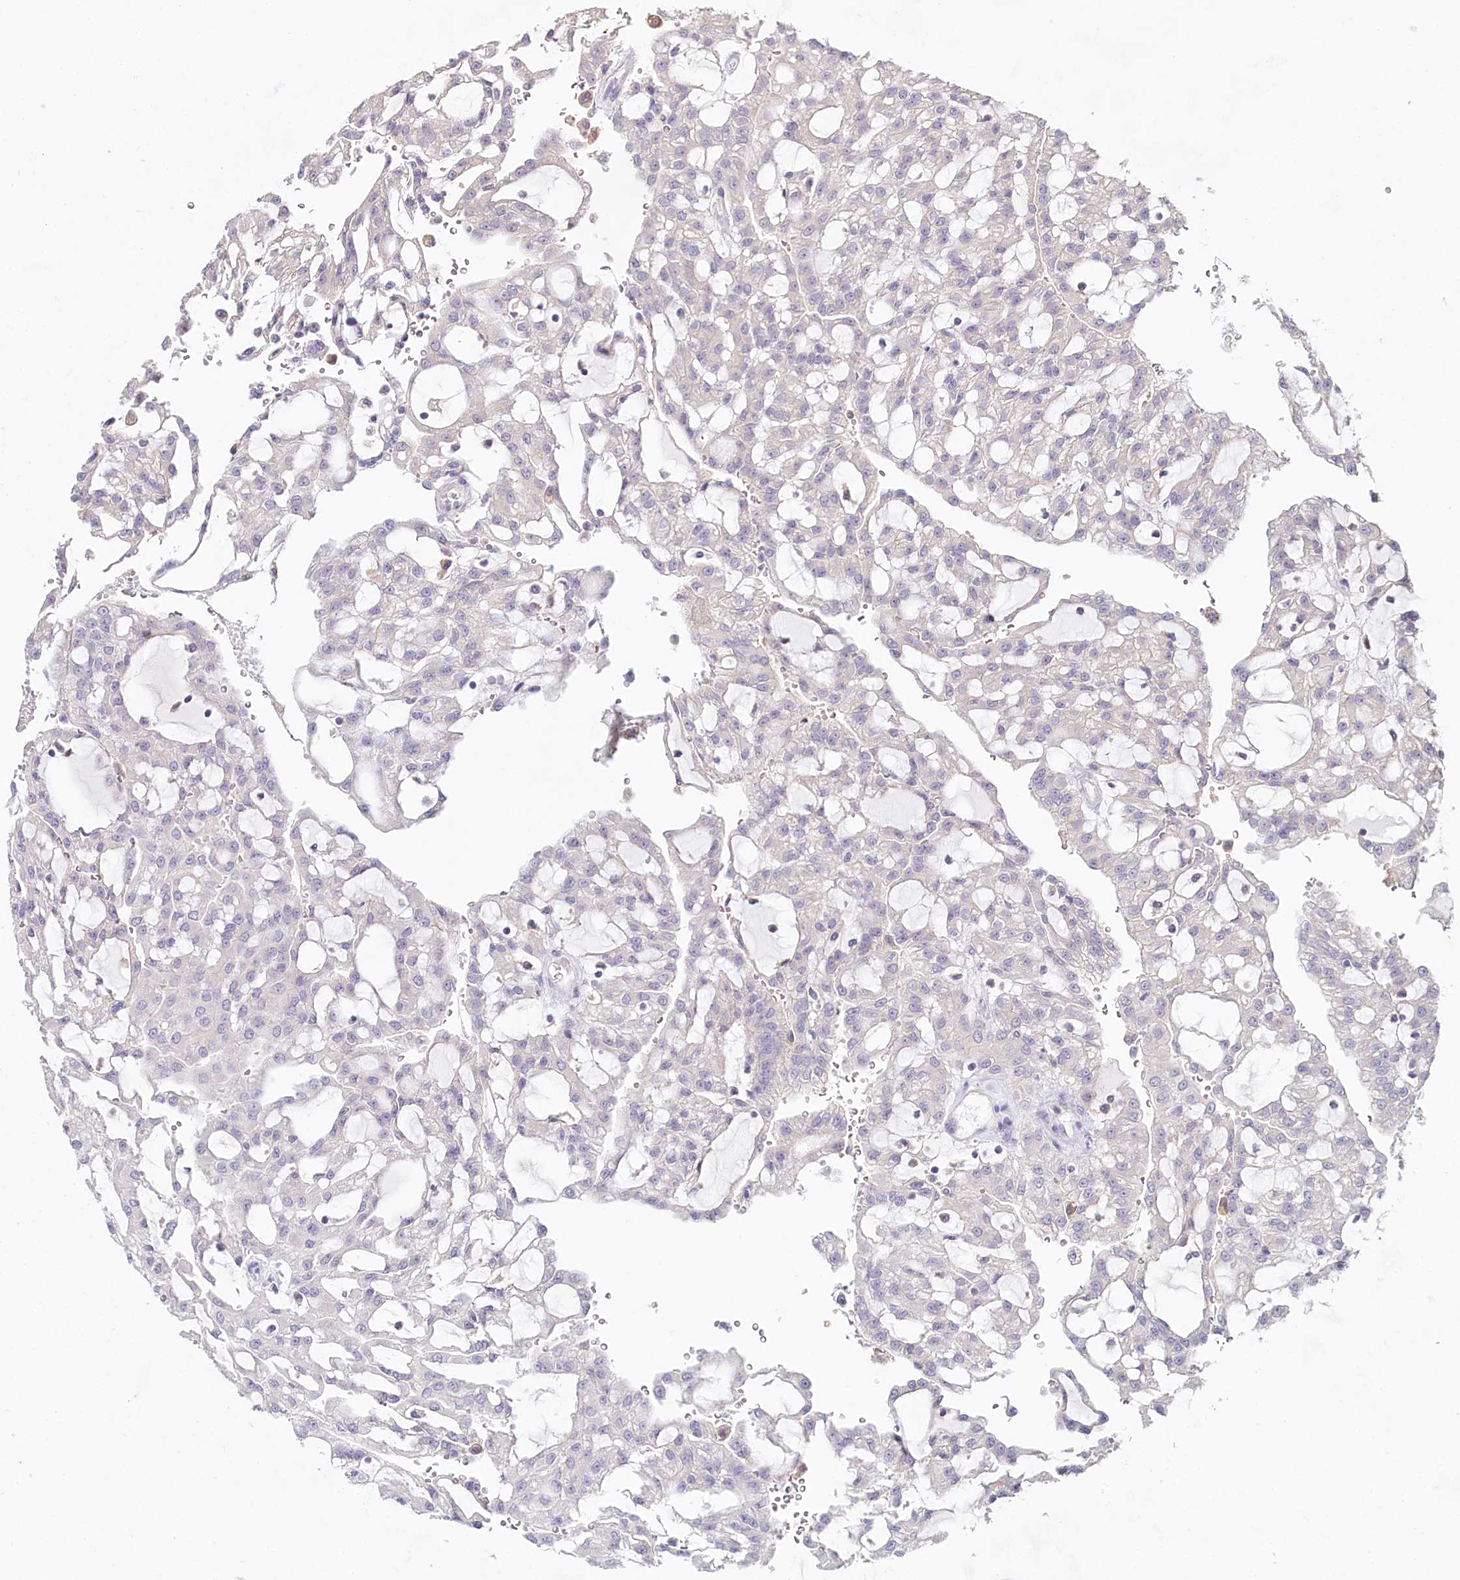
{"staining": {"intensity": "negative", "quantity": "none", "location": "none"}, "tissue": "renal cancer", "cell_type": "Tumor cells", "image_type": "cancer", "snomed": [{"axis": "morphology", "description": "Adenocarcinoma, NOS"}, {"axis": "topography", "description": "Kidney"}], "caption": "A high-resolution image shows IHC staining of adenocarcinoma (renal), which displays no significant expression in tumor cells.", "gene": "DAPK1", "patient": {"sex": "male", "age": 63}}